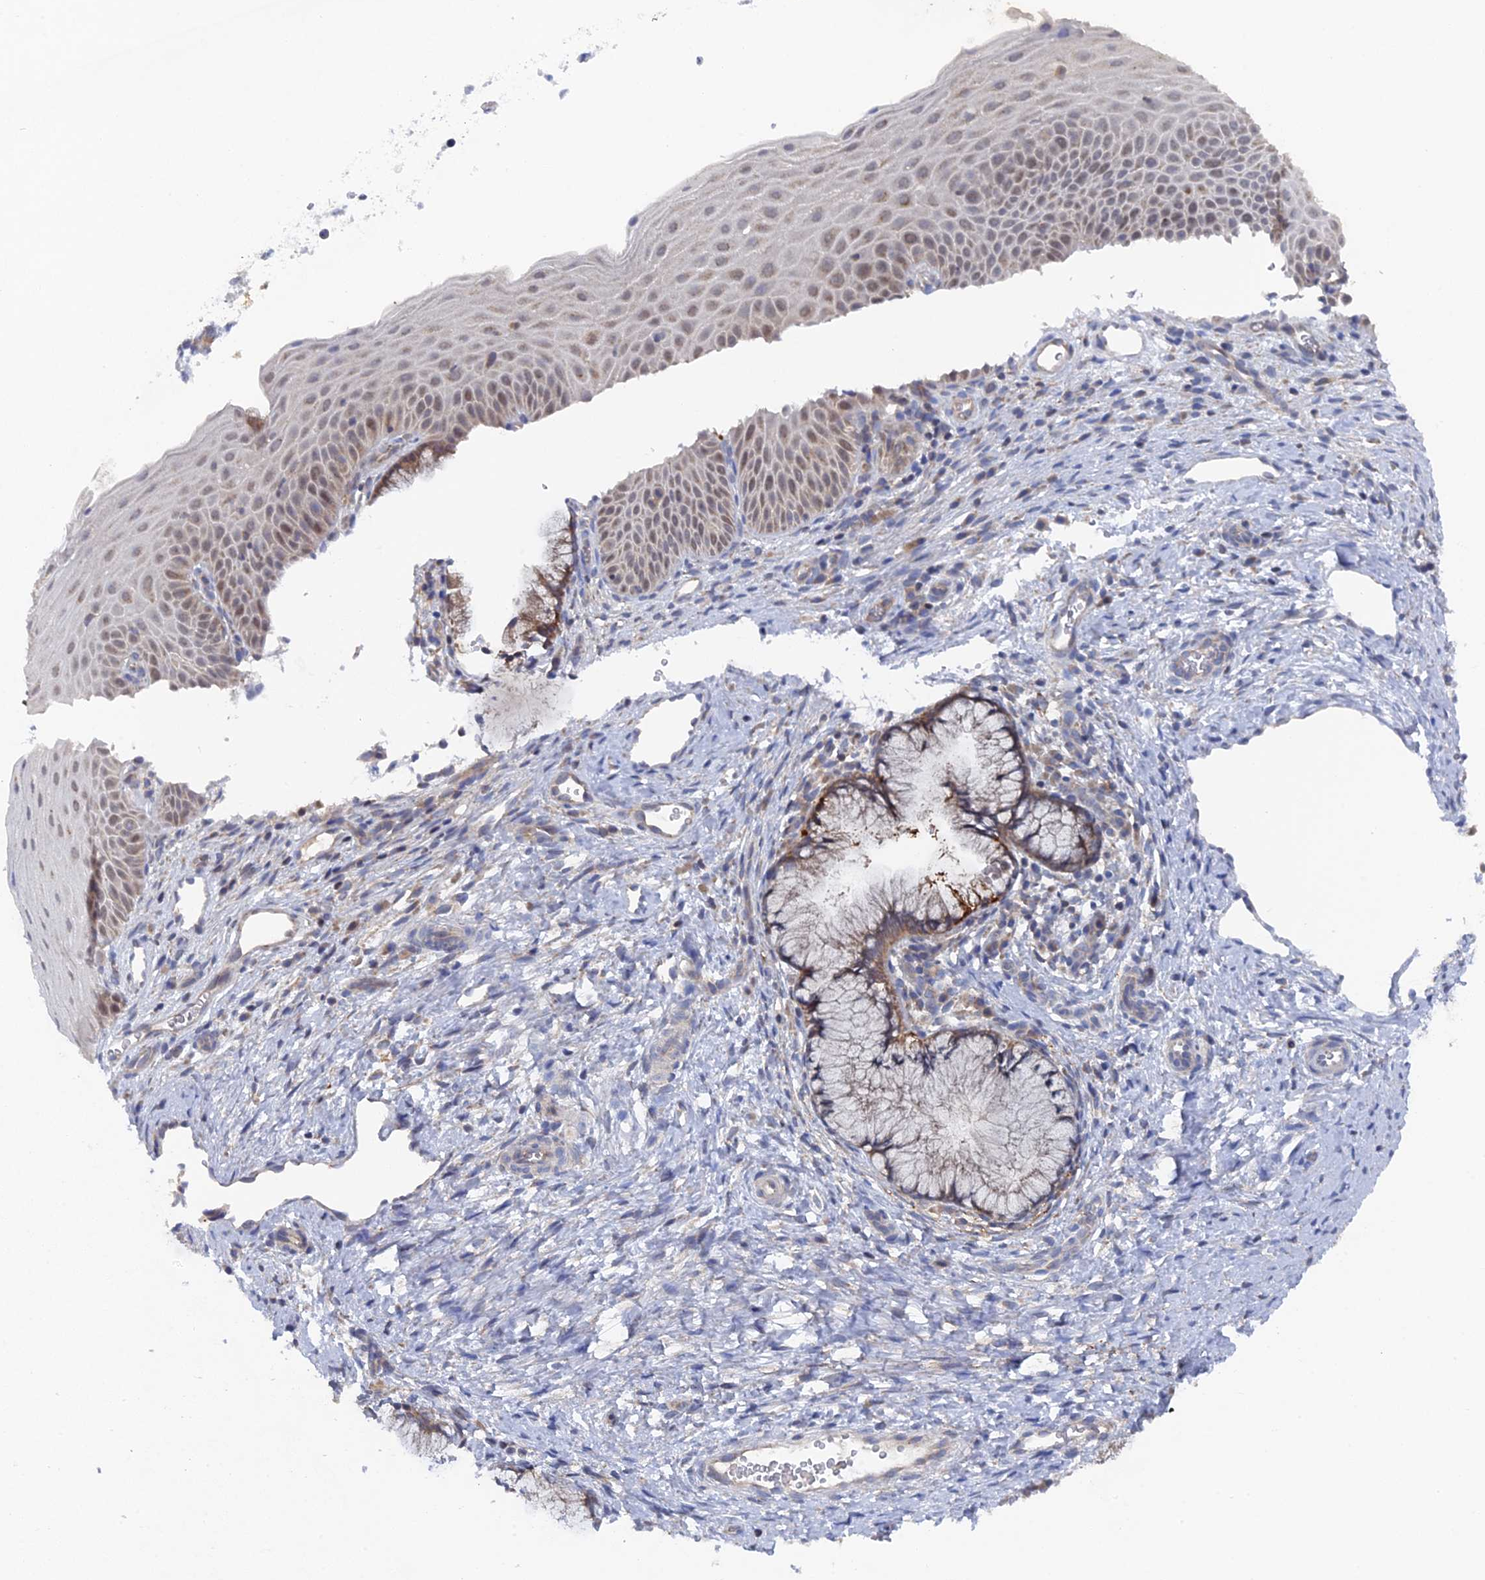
{"staining": {"intensity": "moderate", "quantity": ">75%", "location": "cytoplasmic/membranous"}, "tissue": "cervix", "cell_type": "Glandular cells", "image_type": "normal", "snomed": [{"axis": "morphology", "description": "Normal tissue, NOS"}, {"axis": "topography", "description": "Cervix"}], "caption": "Moderate cytoplasmic/membranous protein positivity is appreciated in approximately >75% of glandular cells in cervix. Immunohistochemistry (ihc) stains the protein of interest in brown and the nuclei are stained blue.", "gene": "MIGA2", "patient": {"sex": "female", "age": 36}}